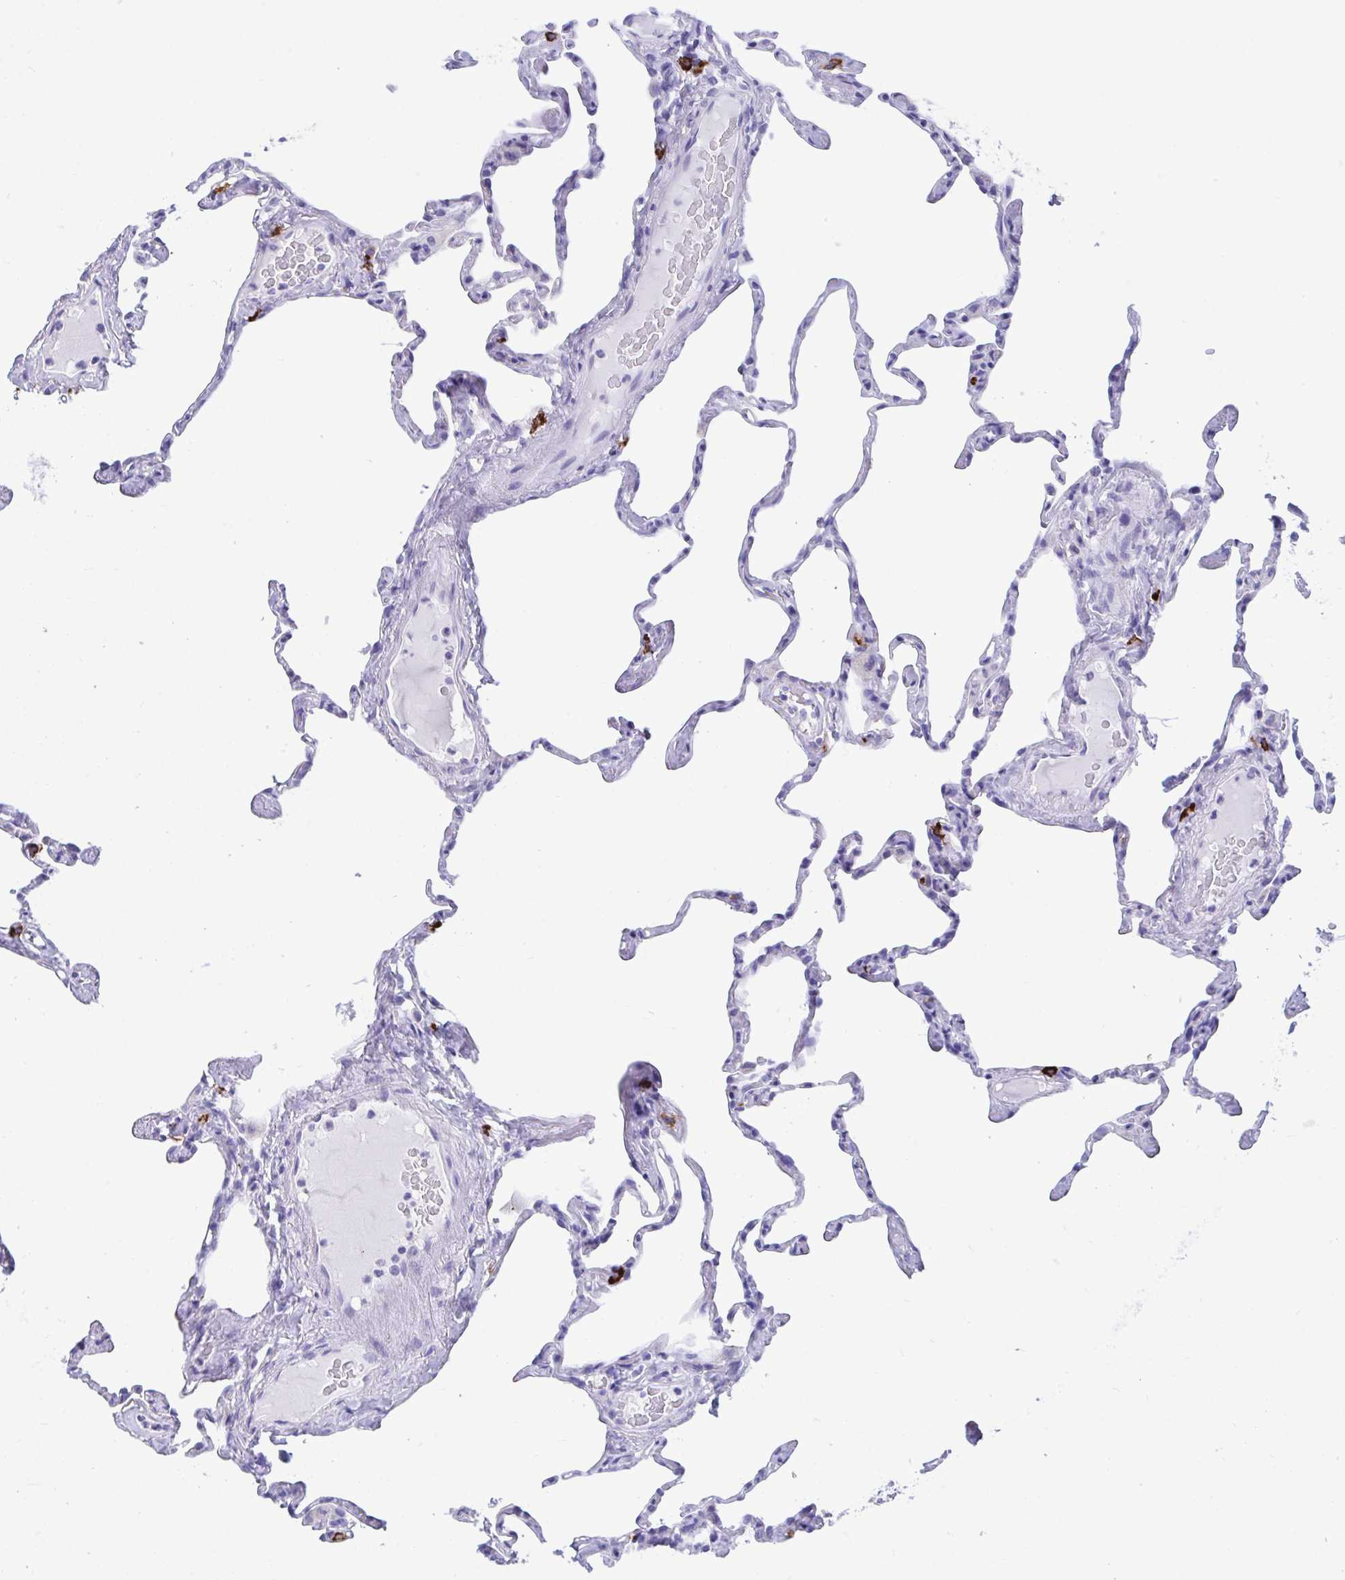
{"staining": {"intensity": "negative", "quantity": "none", "location": "none"}, "tissue": "lung", "cell_type": "Alveolar cells", "image_type": "normal", "snomed": [{"axis": "morphology", "description": "Normal tissue, NOS"}, {"axis": "topography", "description": "Lung"}], "caption": "DAB (3,3'-diaminobenzidine) immunohistochemical staining of unremarkable human lung displays no significant expression in alveolar cells.", "gene": "SHISA8", "patient": {"sex": "male", "age": 65}}